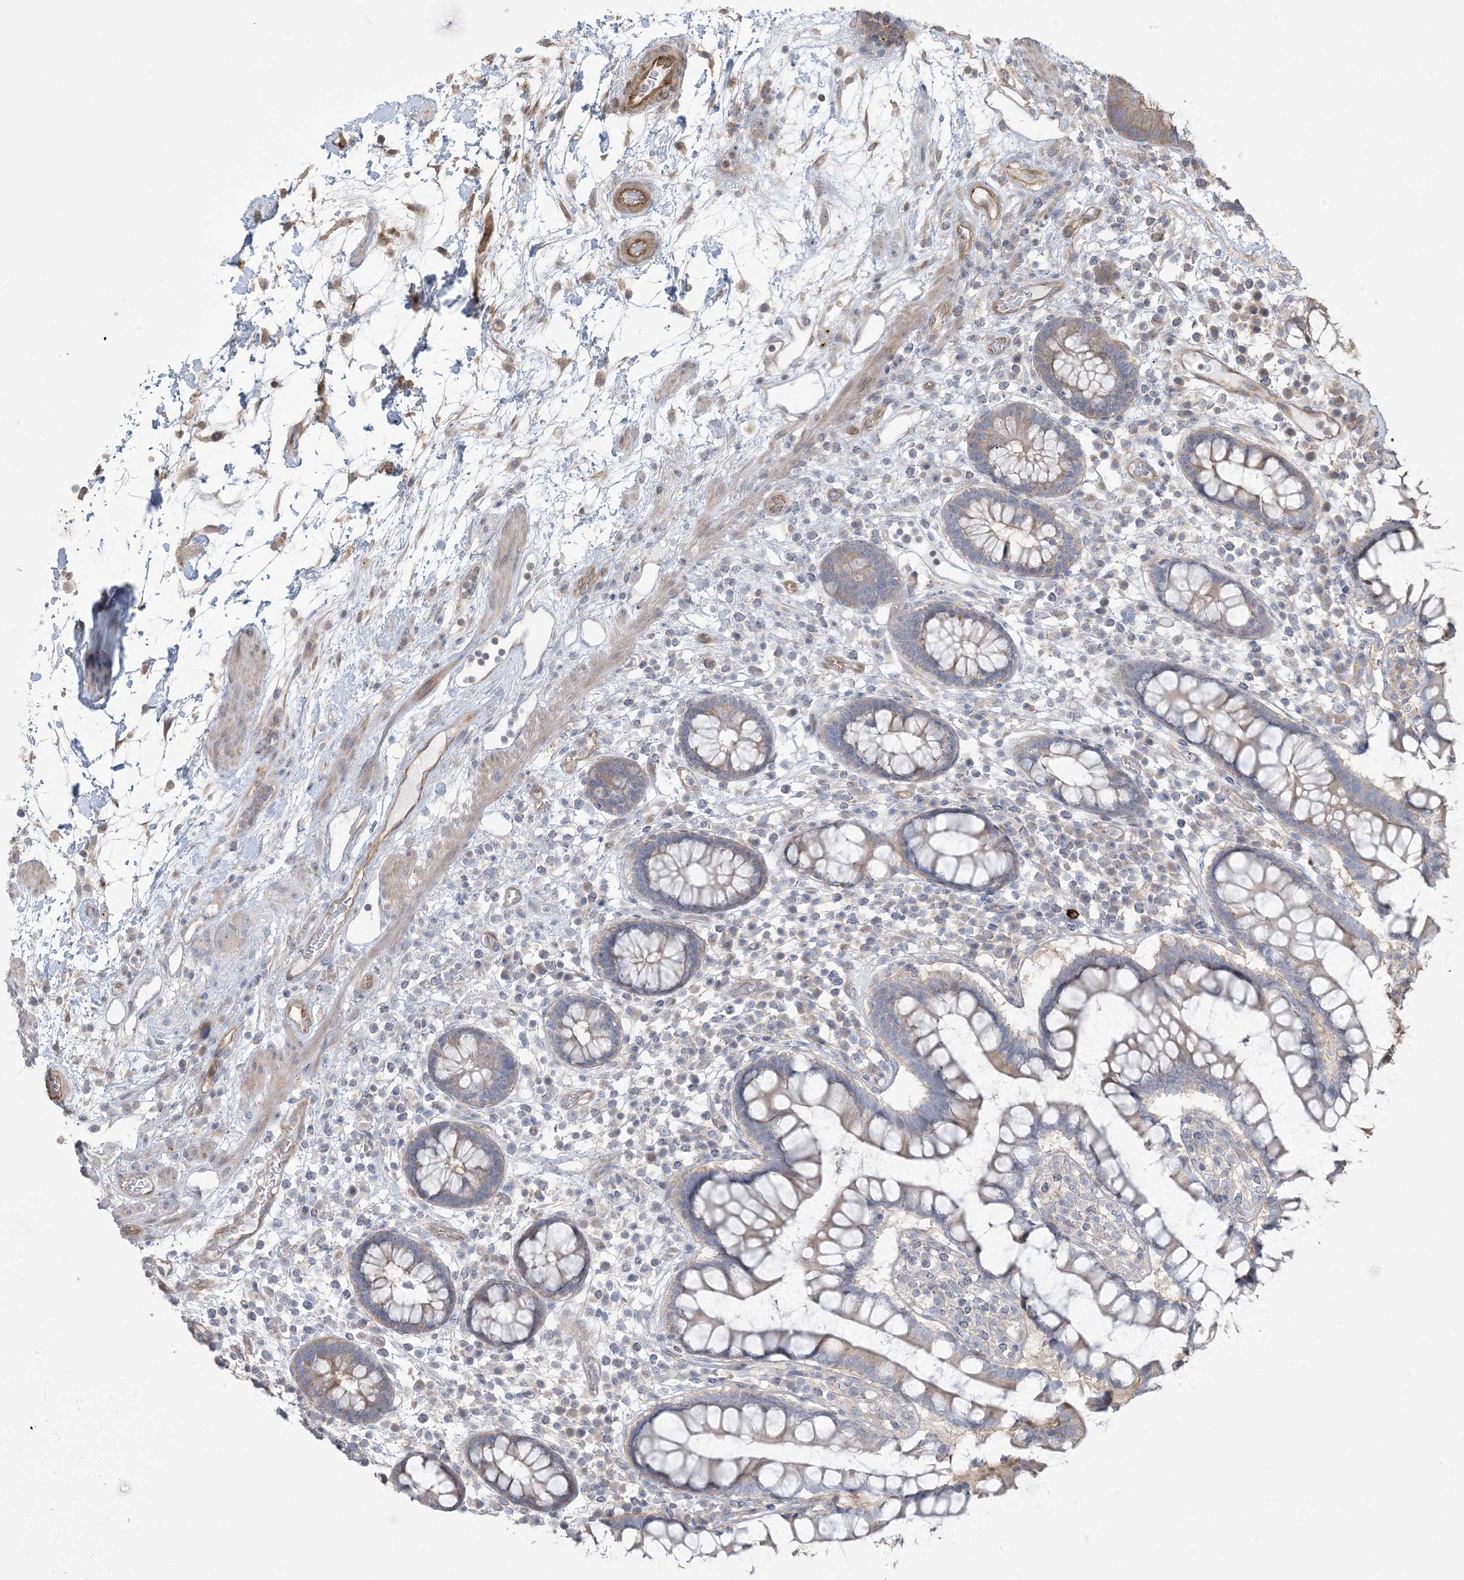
{"staining": {"intensity": "moderate", "quantity": "25%-75%", "location": "cytoplasmic/membranous"}, "tissue": "colon", "cell_type": "Endothelial cells", "image_type": "normal", "snomed": [{"axis": "morphology", "description": "Normal tissue, NOS"}, {"axis": "topography", "description": "Colon"}], "caption": "IHC photomicrograph of normal colon: colon stained using immunohistochemistry displays medium levels of moderate protein expression localized specifically in the cytoplasmic/membranous of endothelial cells, appearing as a cytoplasmic/membranous brown color.", "gene": "KLHL18", "patient": {"sex": "female", "age": 79}}